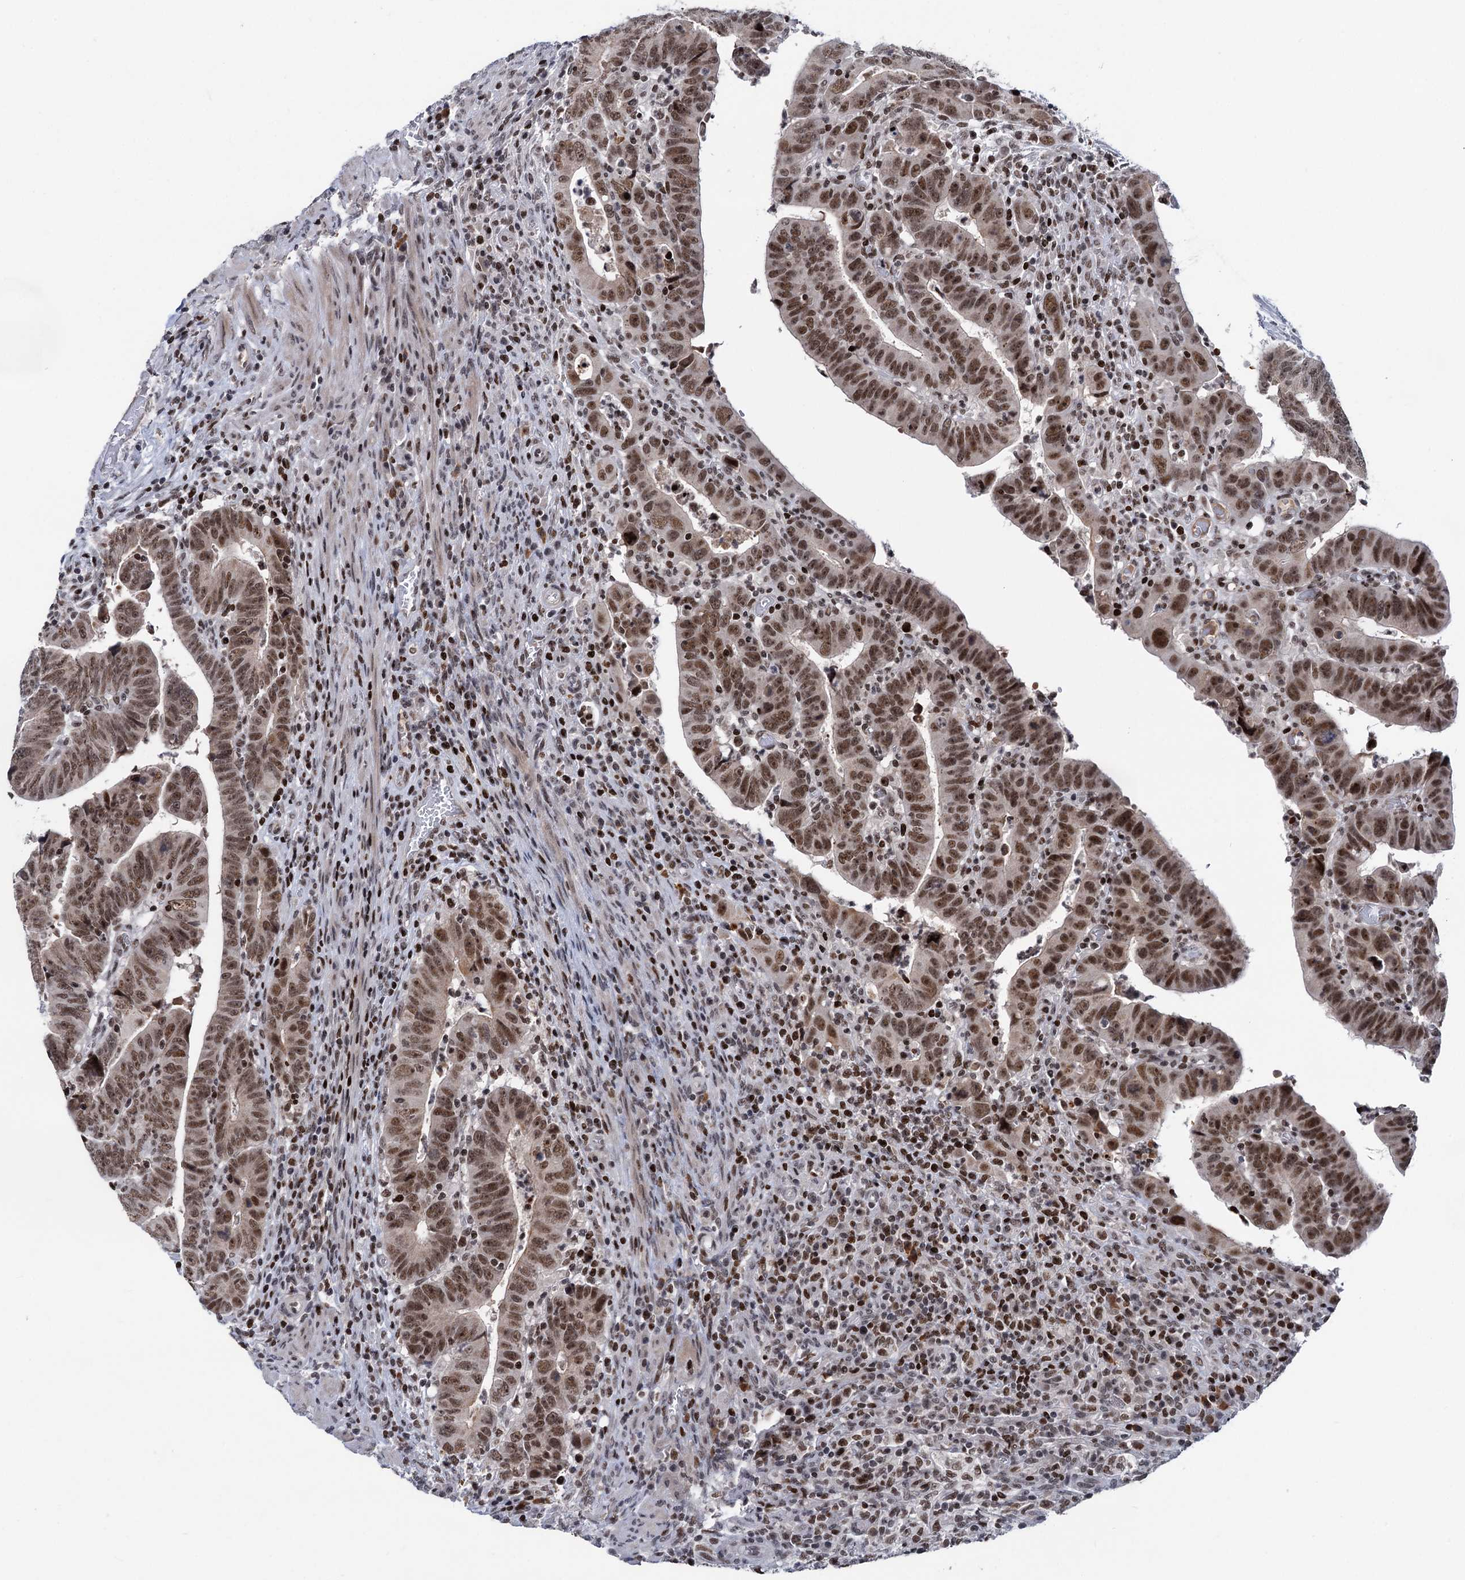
{"staining": {"intensity": "moderate", "quantity": ">75%", "location": "nuclear"}, "tissue": "colorectal cancer", "cell_type": "Tumor cells", "image_type": "cancer", "snomed": [{"axis": "morphology", "description": "Normal tissue, NOS"}, {"axis": "morphology", "description": "Adenocarcinoma, NOS"}, {"axis": "topography", "description": "Rectum"}], "caption": "The image exhibits immunohistochemical staining of colorectal cancer. There is moderate nuclear expression is present in approximately >75% of tumor cells. Immunohistochemistry stains the protein of interest in brown and the nuclei are stained blue.", "gene": "ZCCHC10", "patient": {"sex": "female", "age": 65}}